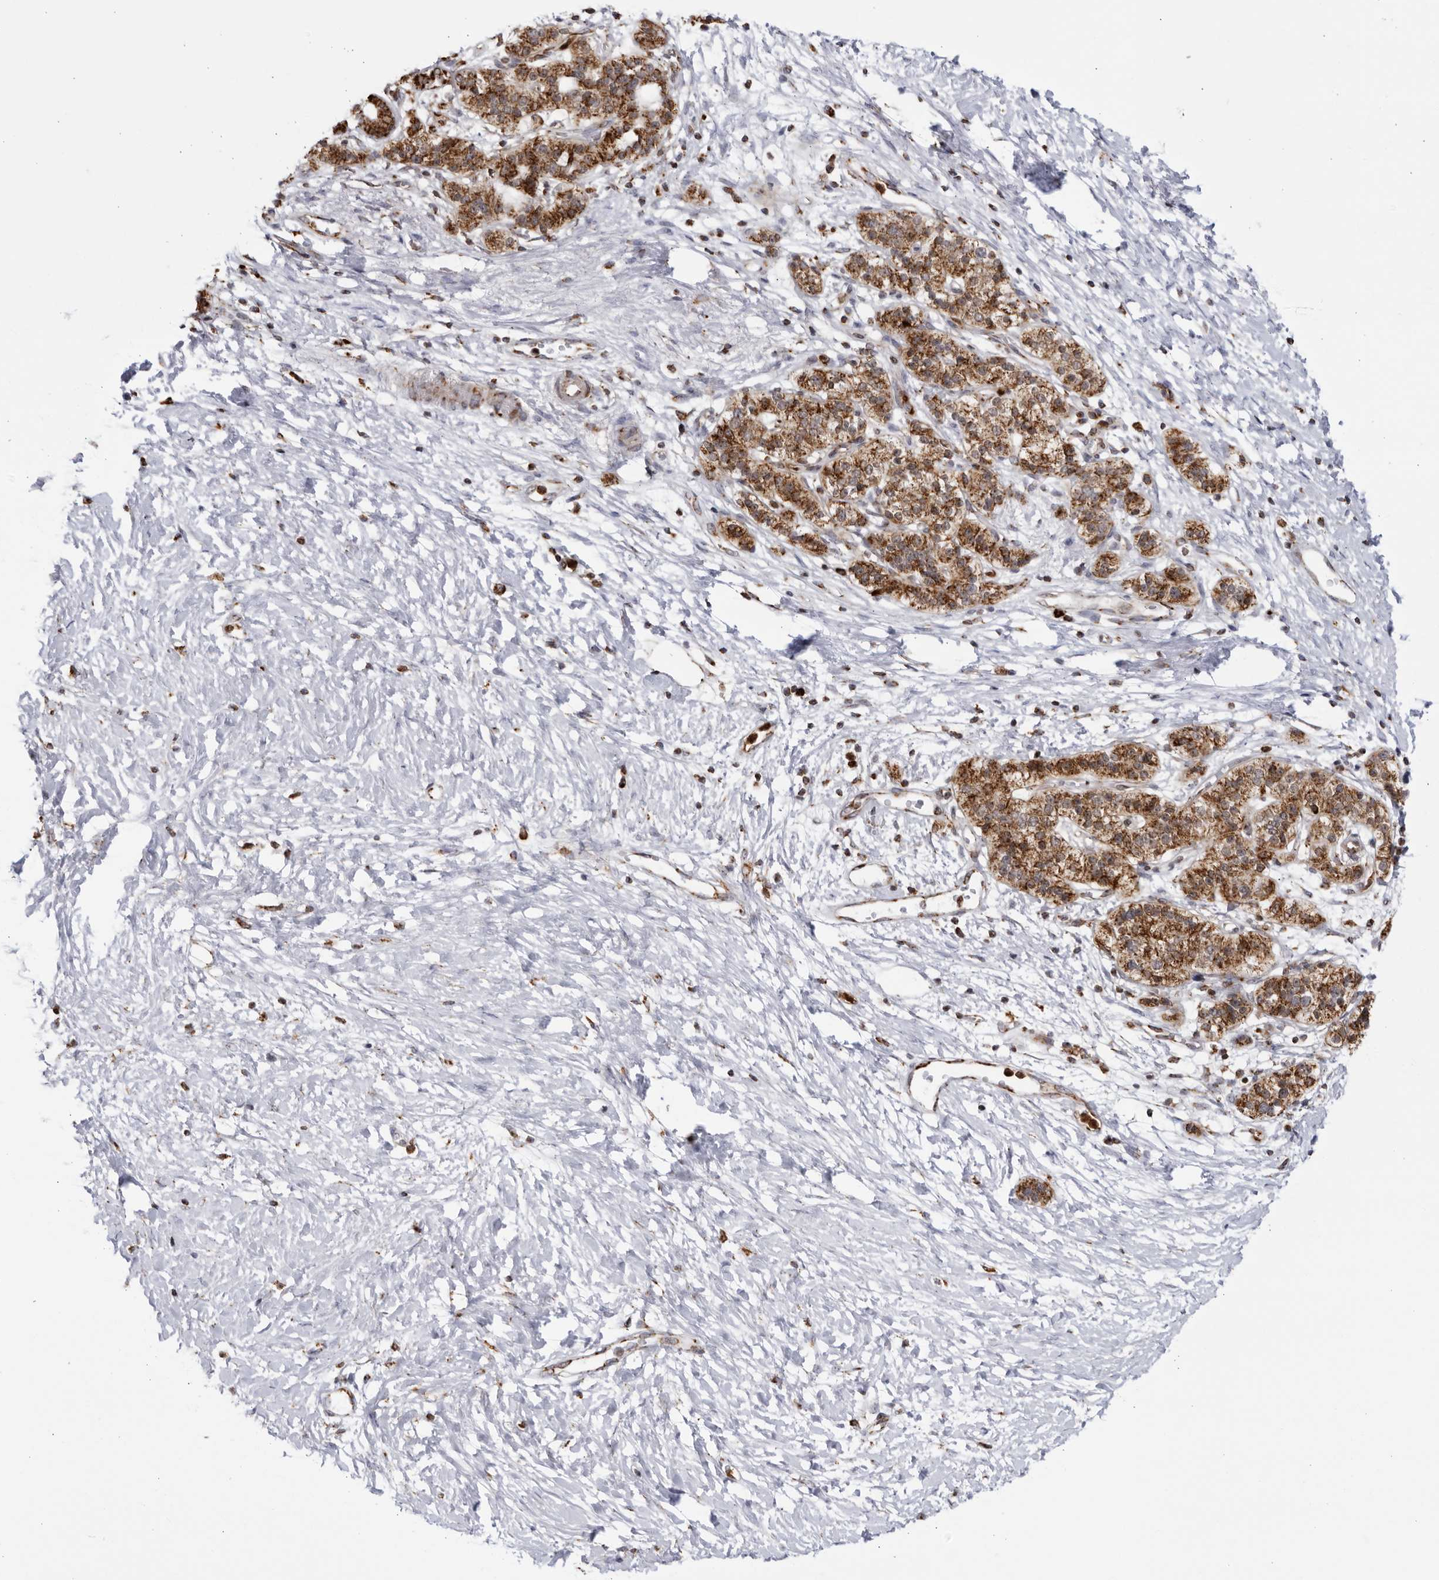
{"staining": {"intensity": "strong", "quantity": ">75%", "location": "cytoplasmic/membranous"}, "tissue": "pancreatic cancer", "cell_type": "Tumor cells", "image_type": "cancer", "snomed": [{"axis": "morphology", "description": "Adenocarcinoma, NOS"}, {"axis": "topography", "description": "Pancreas"}], "caption": "Protein staining of pancreatic cancer tissue demonstrates strong cytoplasmic/membranous staining in about >75% of tumor cells. (Brightfield microscopy of DAB IHC at high magnification).", "gene": "RBM34", "patient": {"sex": "male", "age": 50}}